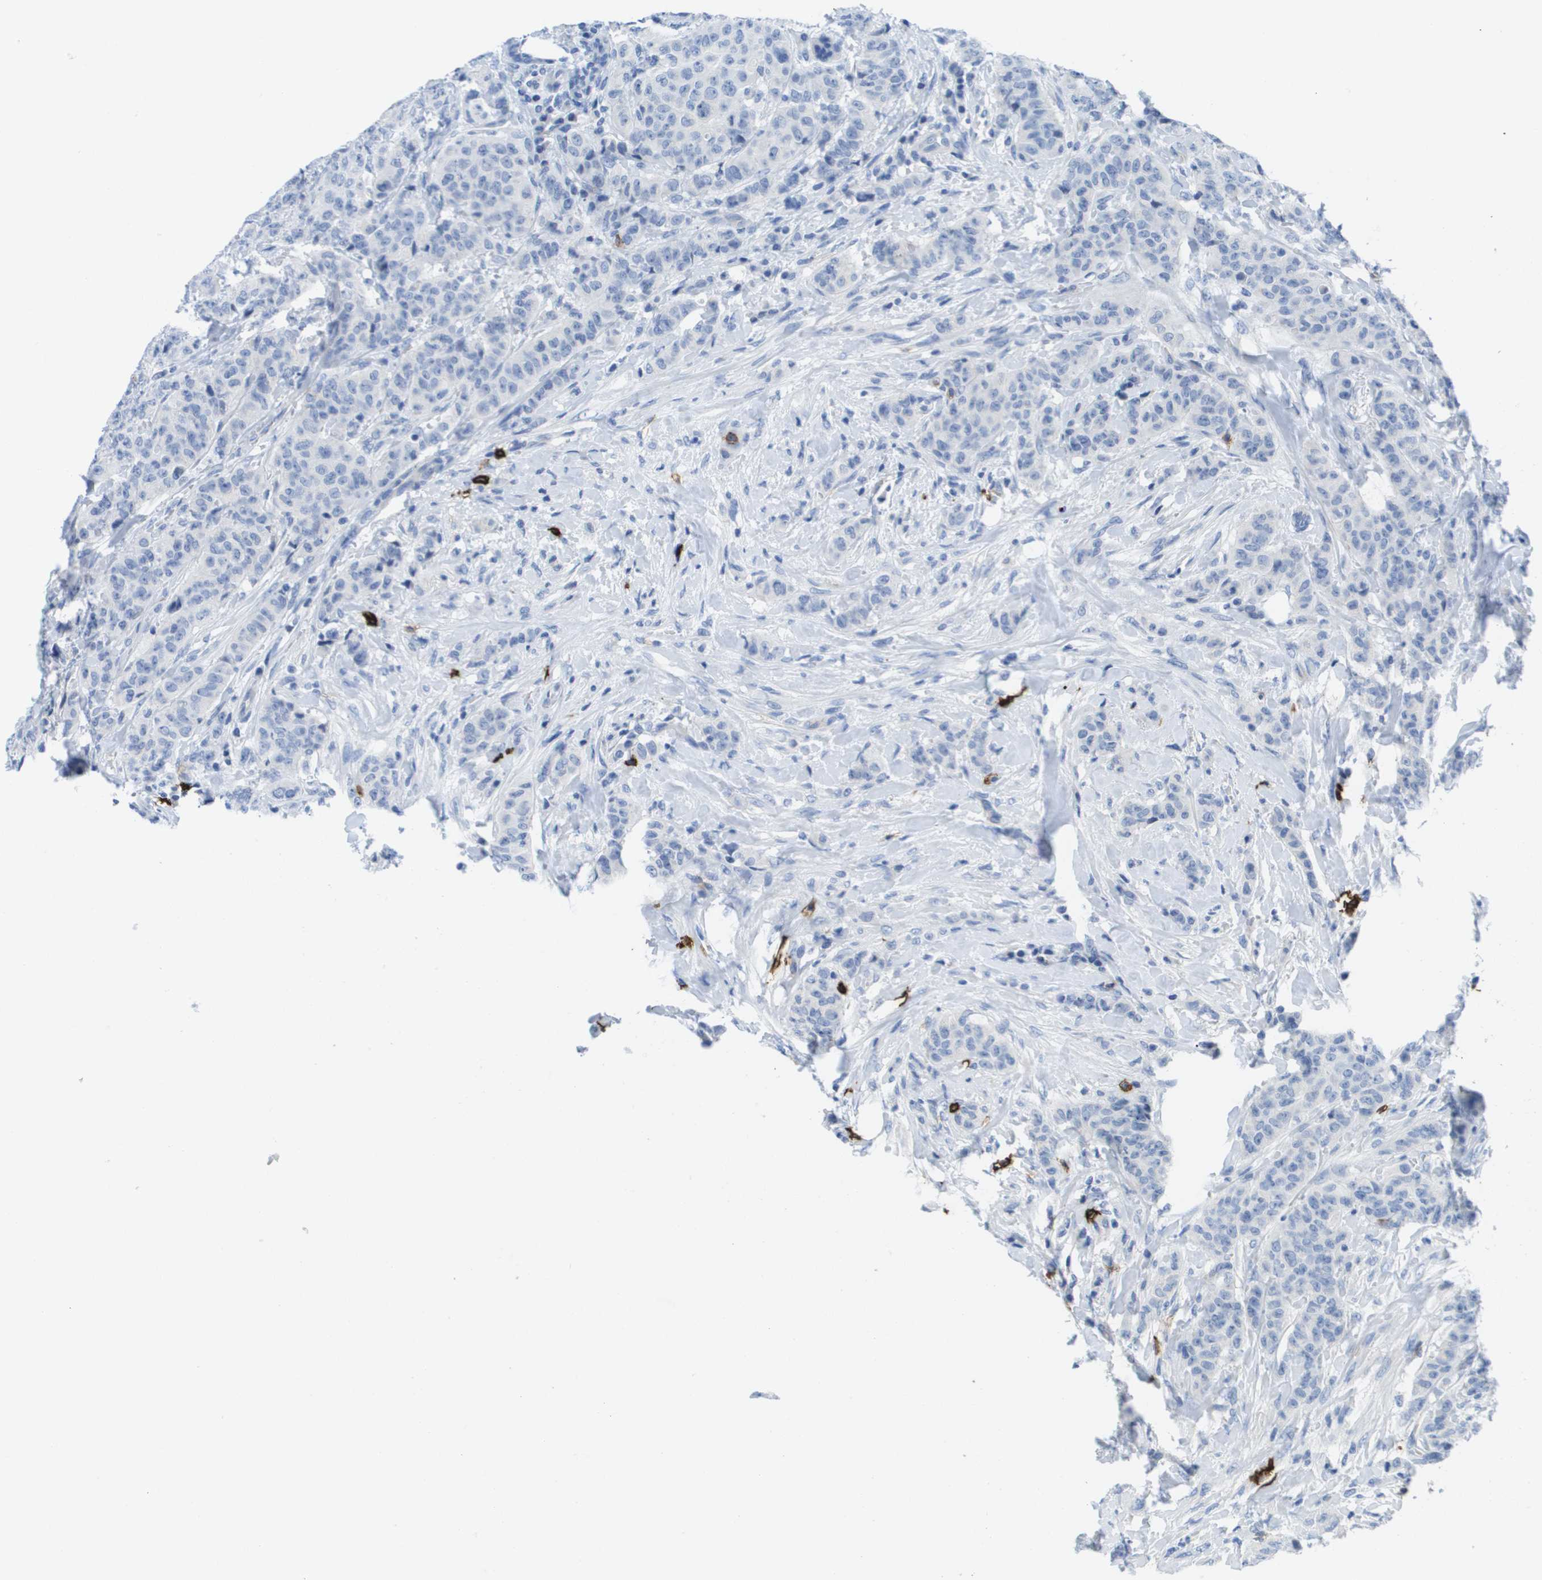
{"staining": {"intensity": "negative", "quantity": "none", "location": "none"}, "tissue": "breast cancer", "cell_type": "Tumor cells", "image_type": "cancer", "snomed": [{"axis": "morphology", "description": "Normal tissue, NOS"}, {"axis": "morphology", "description": "Duct carcinoma"}, {"axis": "topography", "description": "Breast"}], "caption": "A micrograph of human breast cancer (intraductal carcinoma) is negative for staining in tumor cells. (Immunohistochemistry, brightfield microscopy, high magnification).", "gene": "MS4A1", "patient": {"sex": "female", "age": 40}}